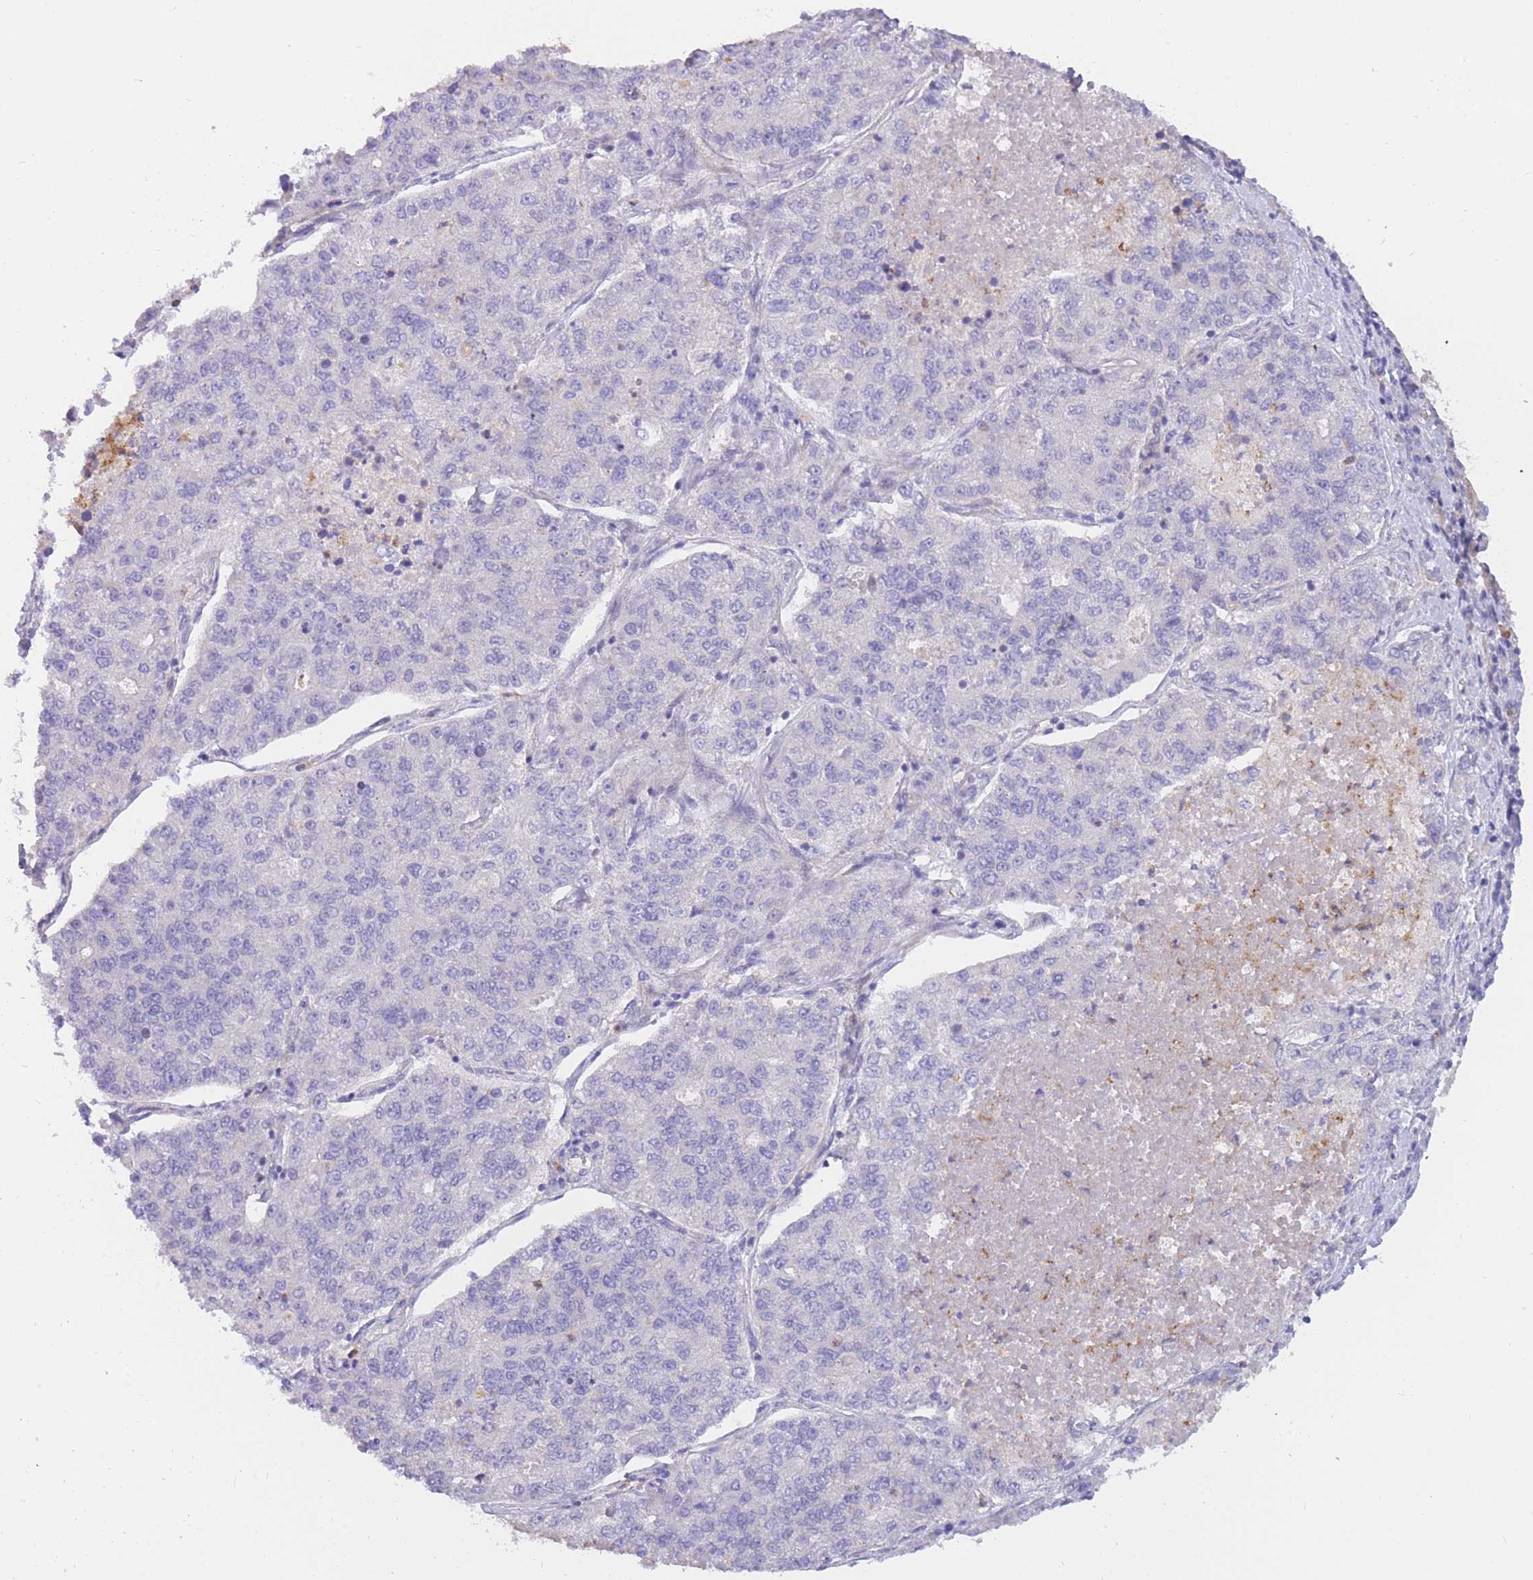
{"staining": {"intensity": "negative", "quantity": "none", "location": "none"}, "tissue": "lung cancer", "cell_type": "Tumor cells", "image_type": "cancer", "snomed": [{"axis": "morphology", "description": "Adenocarcinoma, NOS"}, {"axis": "topography", "description": "Lung"}], "caption": "A high-resolution histopathology image shows IHC staining of lung cancer (adenocarcinoma), which exhibits no significant staining in tumor cells.", "gene": "SULT1A1", "patient": {"sex": "male", "age": 49}}